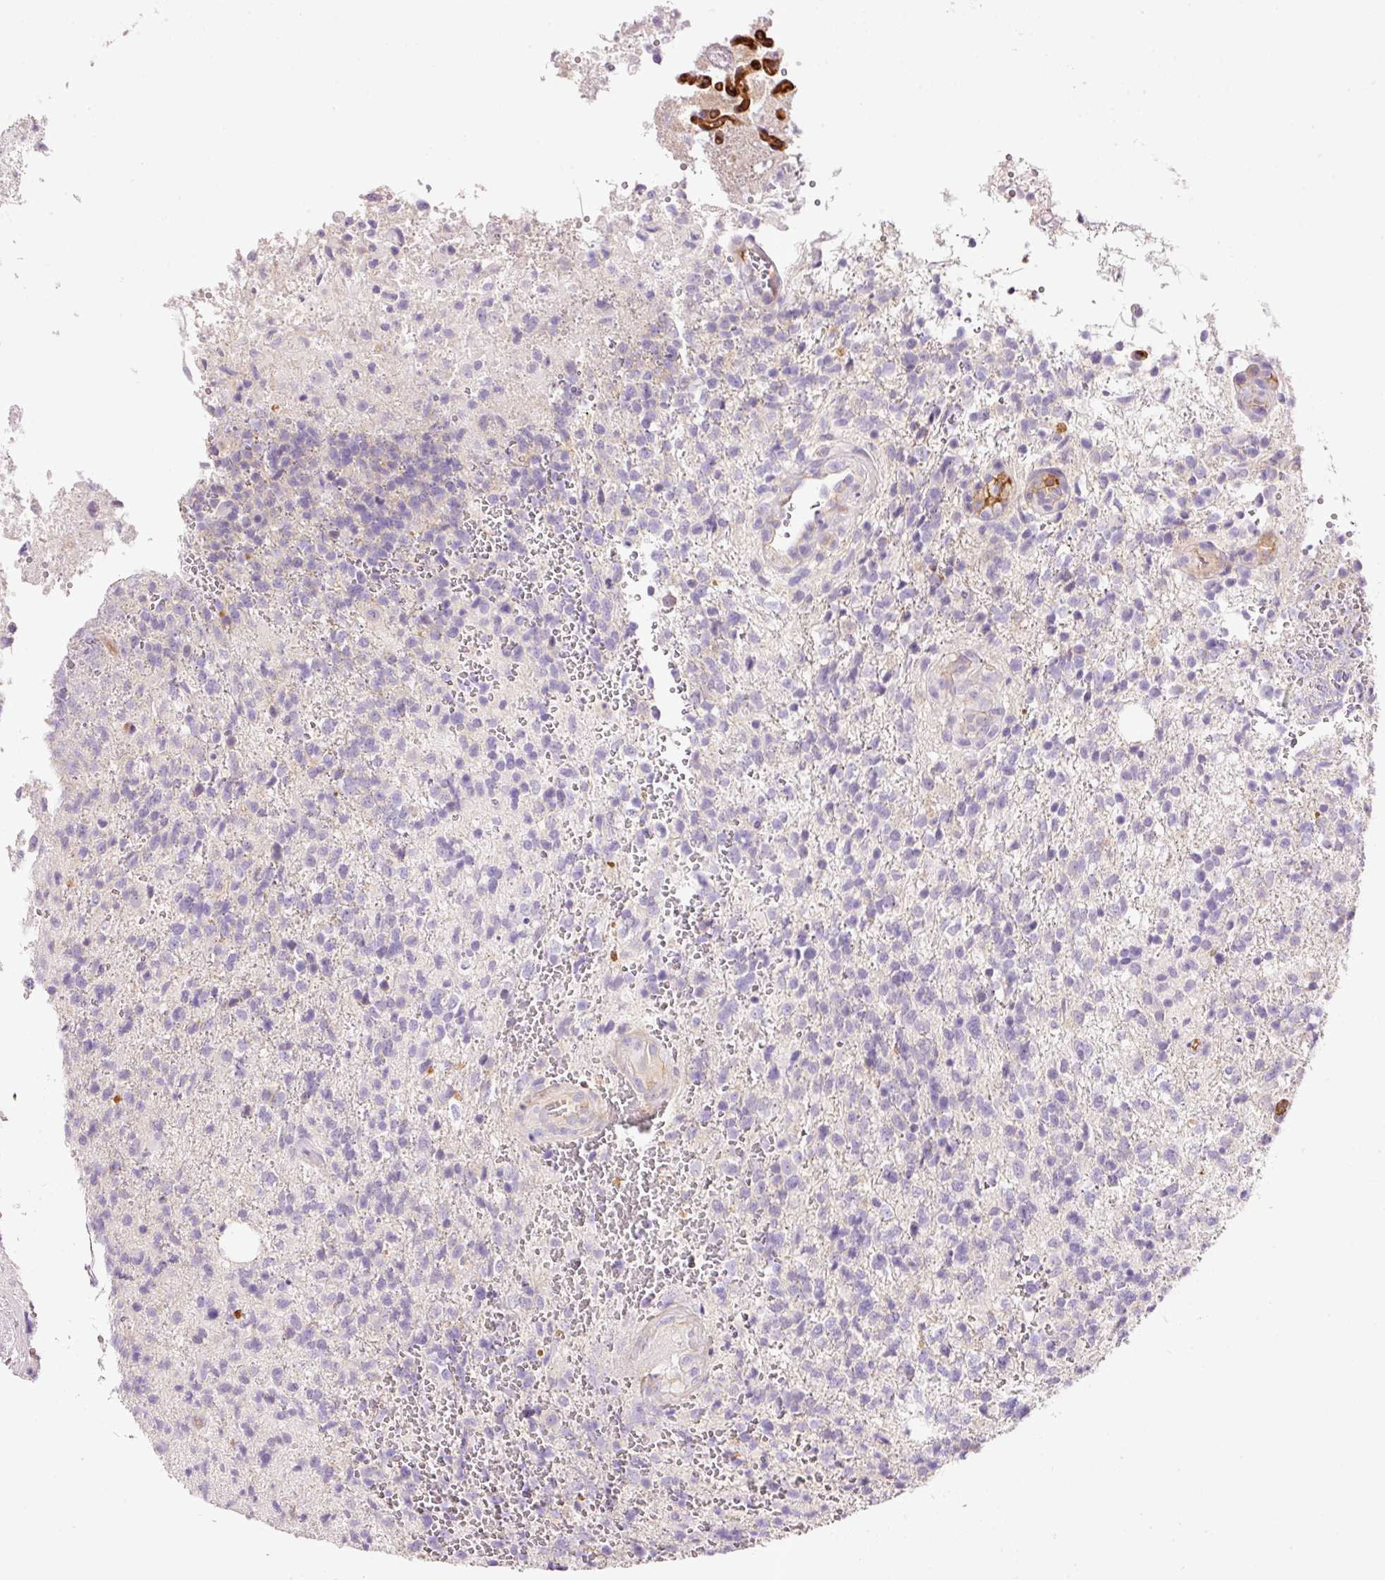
{"staining": {"intensity": "moderate", "quantity": "<25%", "location": "cytoplasmic/membranous"}, "tissue": "glioma", "cell_type": "Tumor cells", "image_type": "cancer", "snomed": [{"axis": "morphology", "description": "Glioma, malignant, High grade"}, {"axis": "topography", "description": "Brain"}], "caption": "High-magnification brightfield microscopy of high-grade glioma (malignant) stained with DAB (3,3'-diaminobenzidine) (brown) and counterstained with hematoxylin (blue). tumor cells exhibit moderate cytoplasmic/membranous expression is present in about<25% of cells.", "gene": "SOS2", "patient": {"sex": "male", "age": 56}}